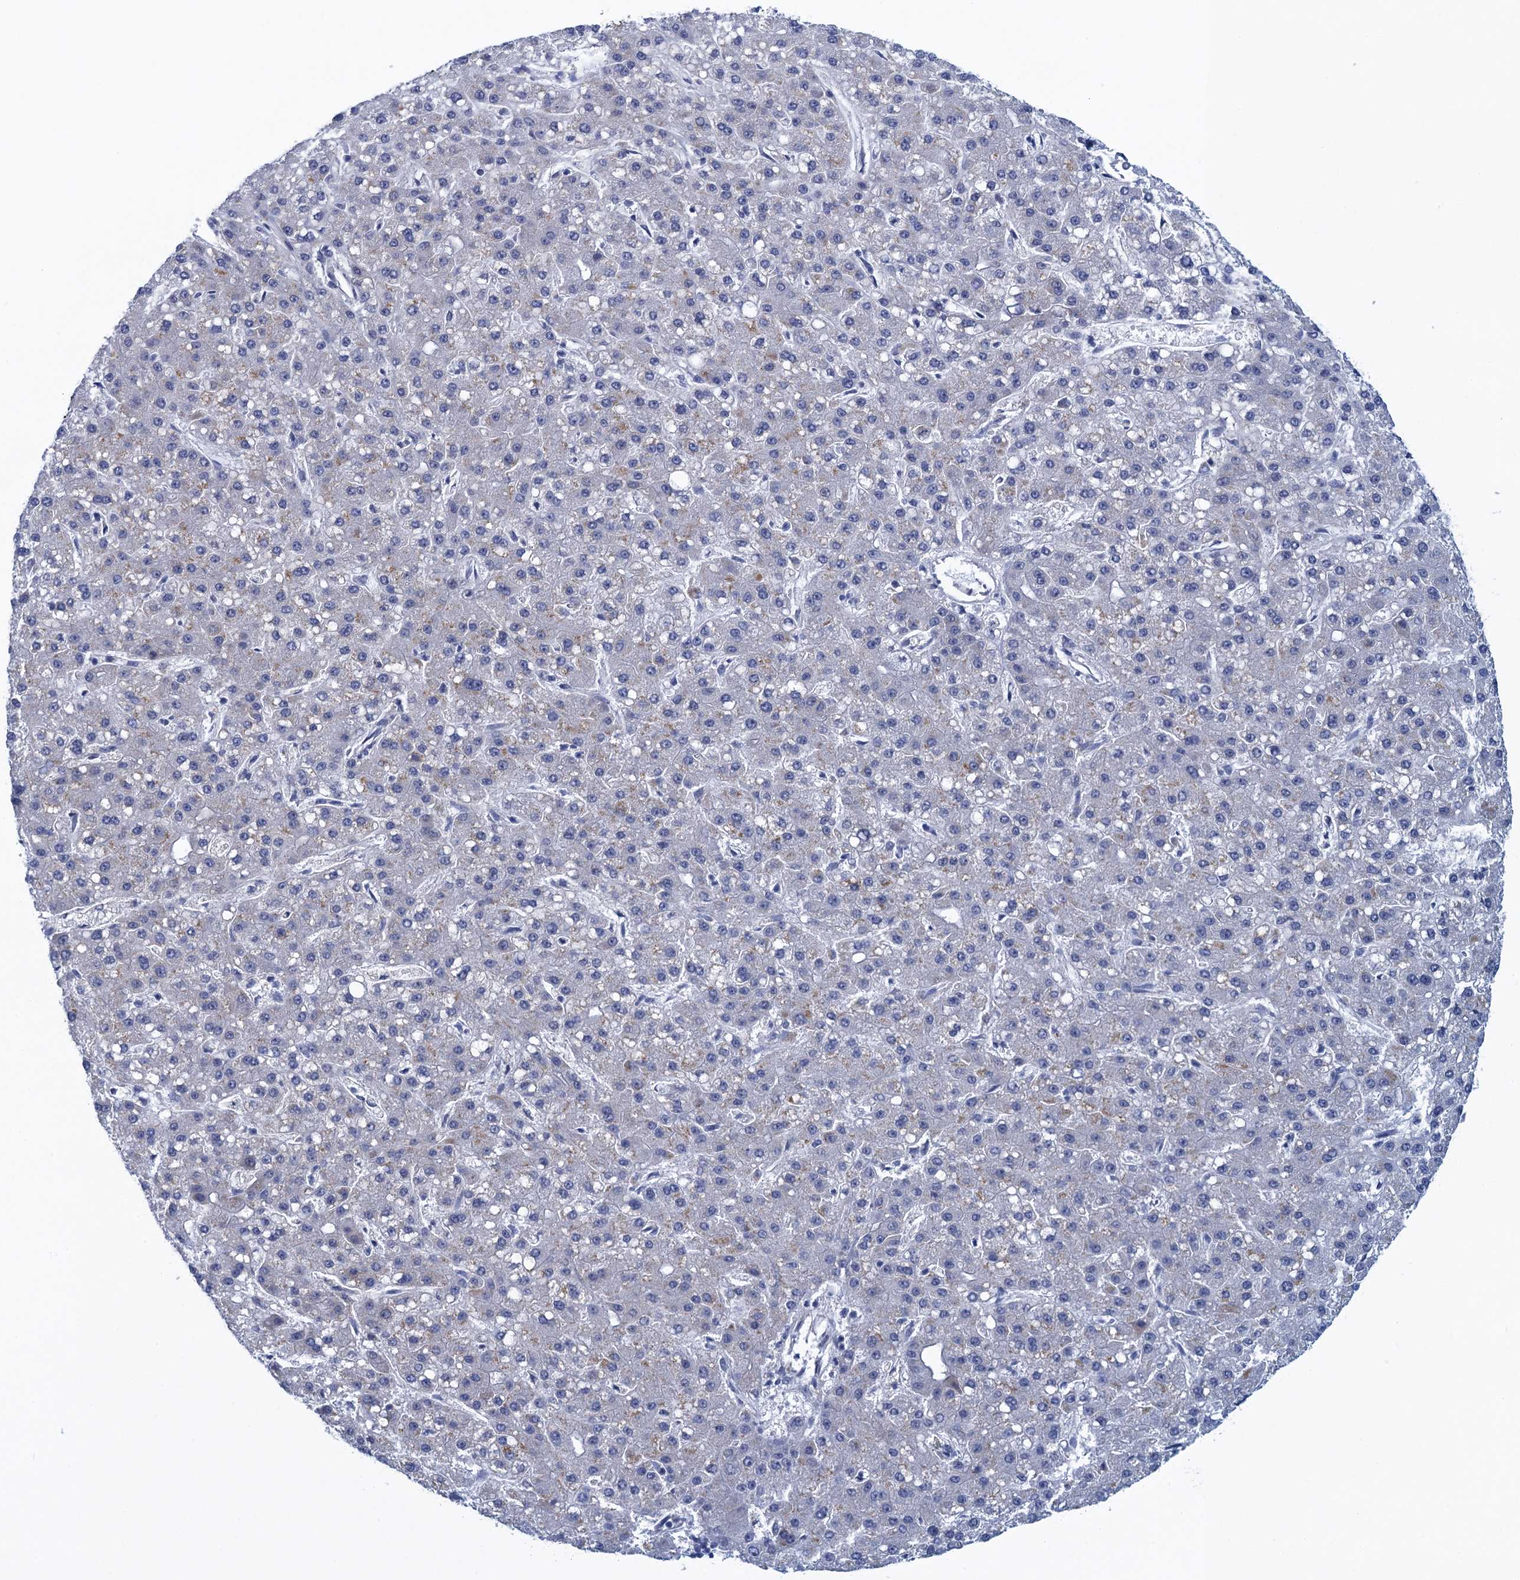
{"staining": {"intensity": "negative", "quantity": "none", "location": "none"}, "tissue": "liver cancer", "cell_type": "Tumor cells", "image_type": "cancer", "snomed": [{"axis": "morphology", "description": "Carcinoma, Hepatocellular, NOS"}, {"axis": "topography", "description": "Liver"}], "caption": "Protein analysis of liver cancer (hepatocellular carcinoma) reveals no significant positivity in tumor cells.", "gene": "SCEL", "patient": {"sex": "male", "age": 67}}